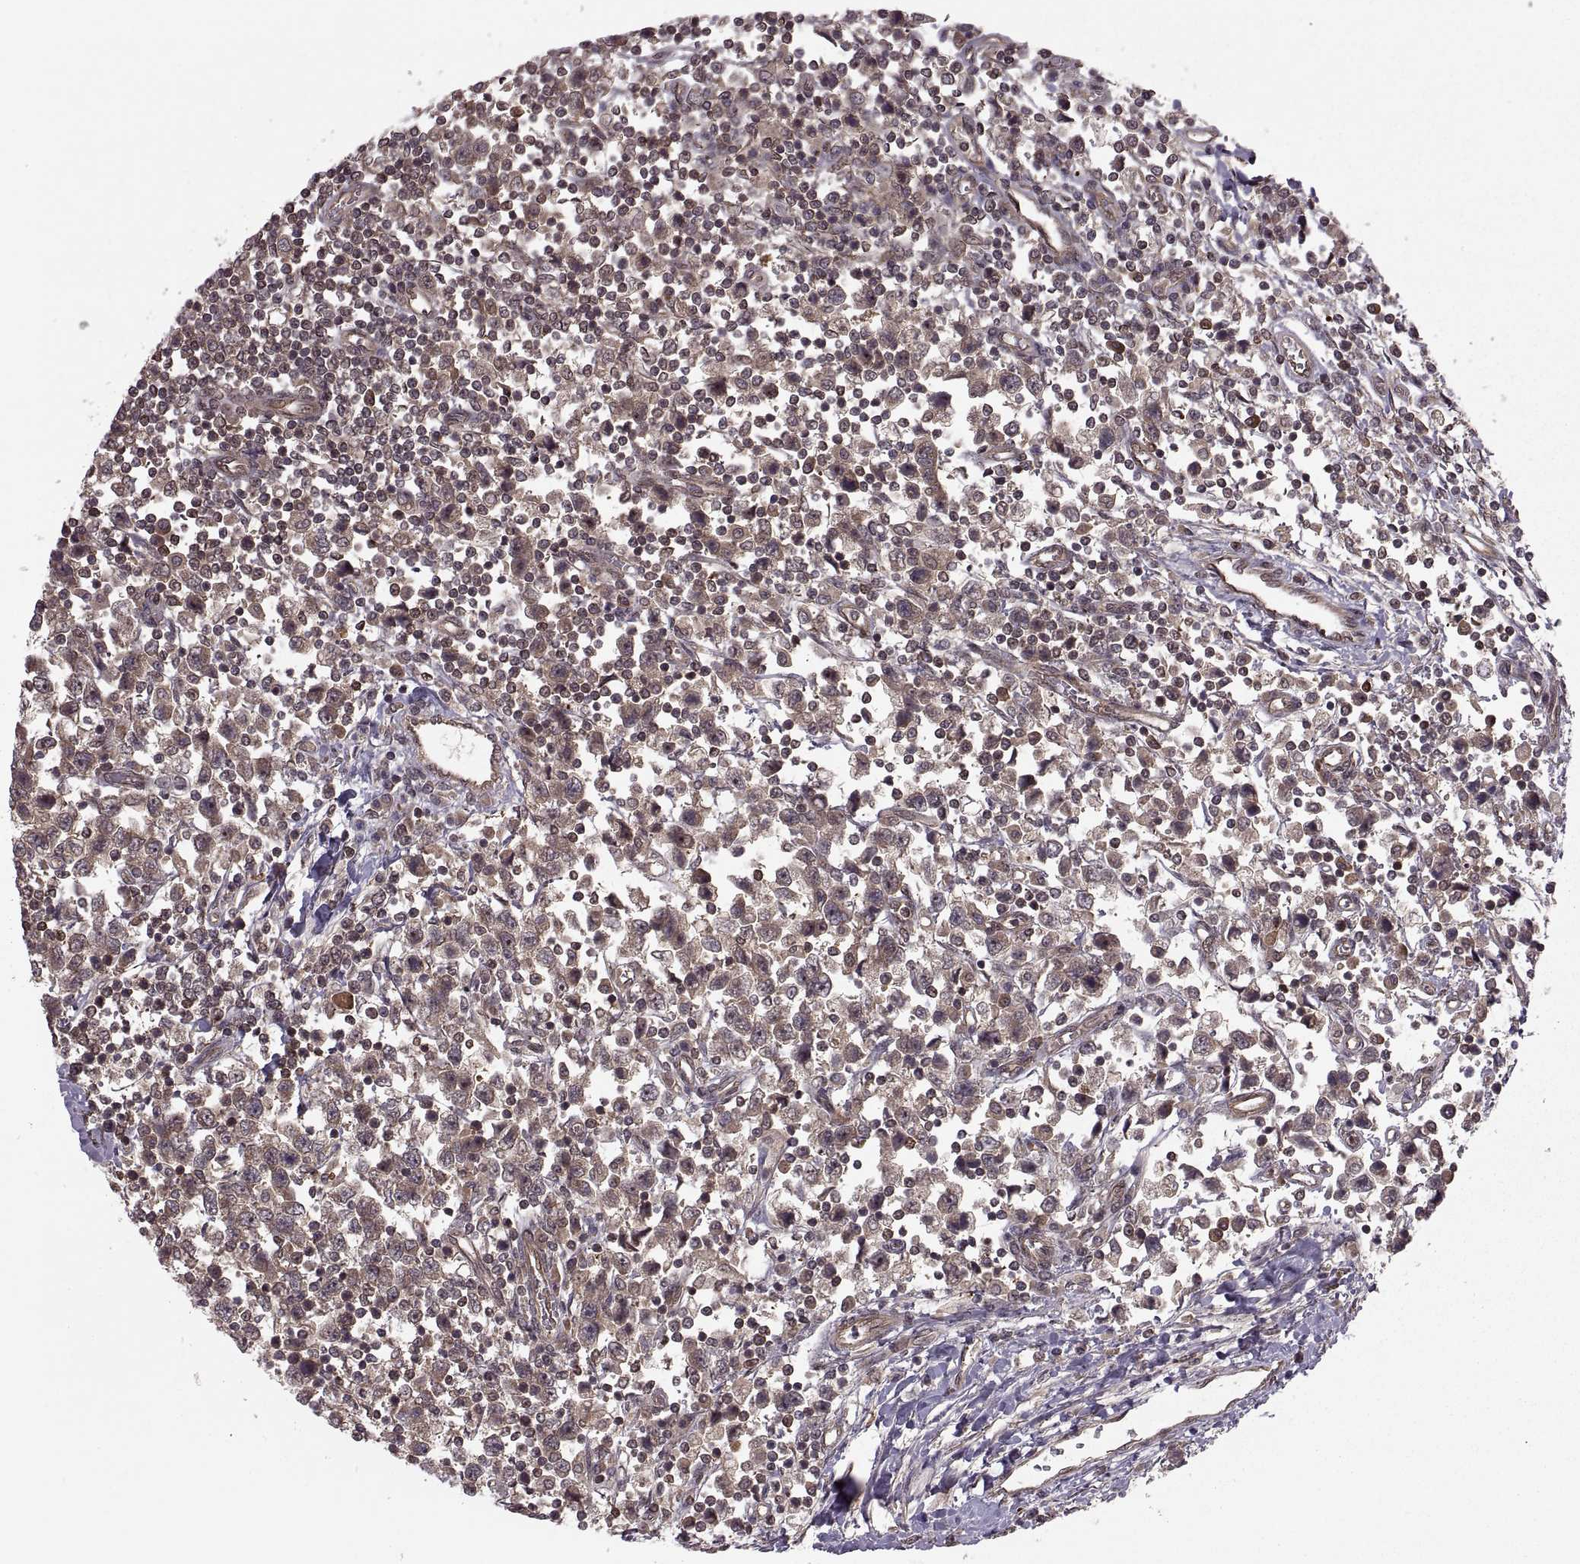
{"staining": {"intensity": "weak", "quantity": ">75%", "location": "cytoplasmic/membranous"}, "tissue": "testis cancer", "cell_type": "Tumor cells", "image_type": "cancer", "snomed": [{"axis": "morphology", "description": "Seminoma, NOS"}, {"axis": "topography", "description": "Testis"}], "caption": "Human testis cancer (seminoma) stained with a protein marker shows weak staining in tumor cells.", "gene": "DEDD", "patient": {"sex": "male", "age": 34}}